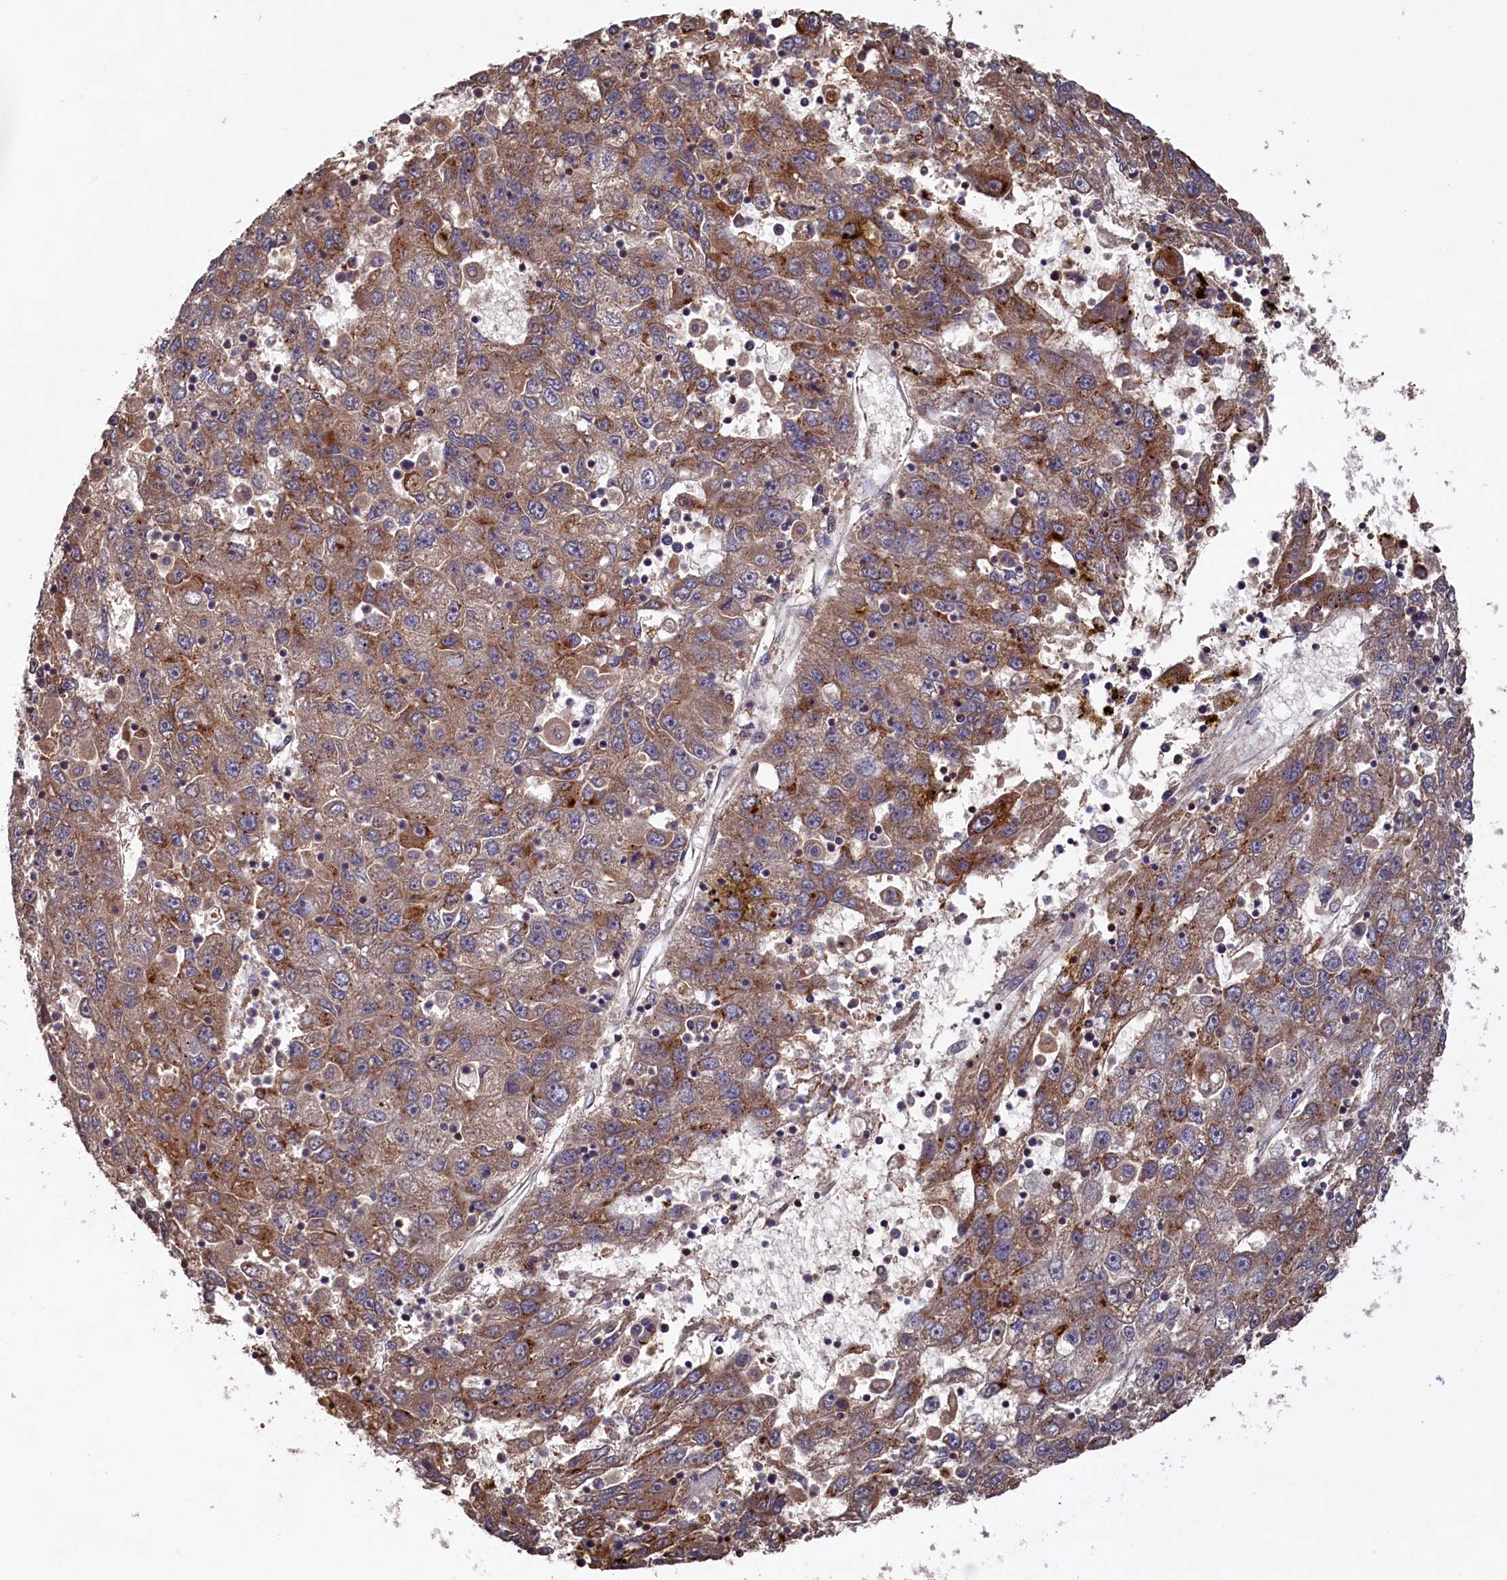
{"staining": {"intensity": "moderate", "quantity": ">75%", "location": "cytoplasmic/membranous"}, "tissue": "liver cancer", "cell_type": "Tumor cells", "image_type": "cancer", "snomed": [{"axis": "morphology", "description": "Carcinoma, Hepatocellular, NOS"}, {"axis": "topography", "description": "Liver"}], "caption": "Human liver cancer stained with a brown dye exhibits moderate cytoplasmic/membranous positive staining in approximately >75% of tumor cells.", "gene": "NAA60", "patient": {"sex": "male", "age": 49}}